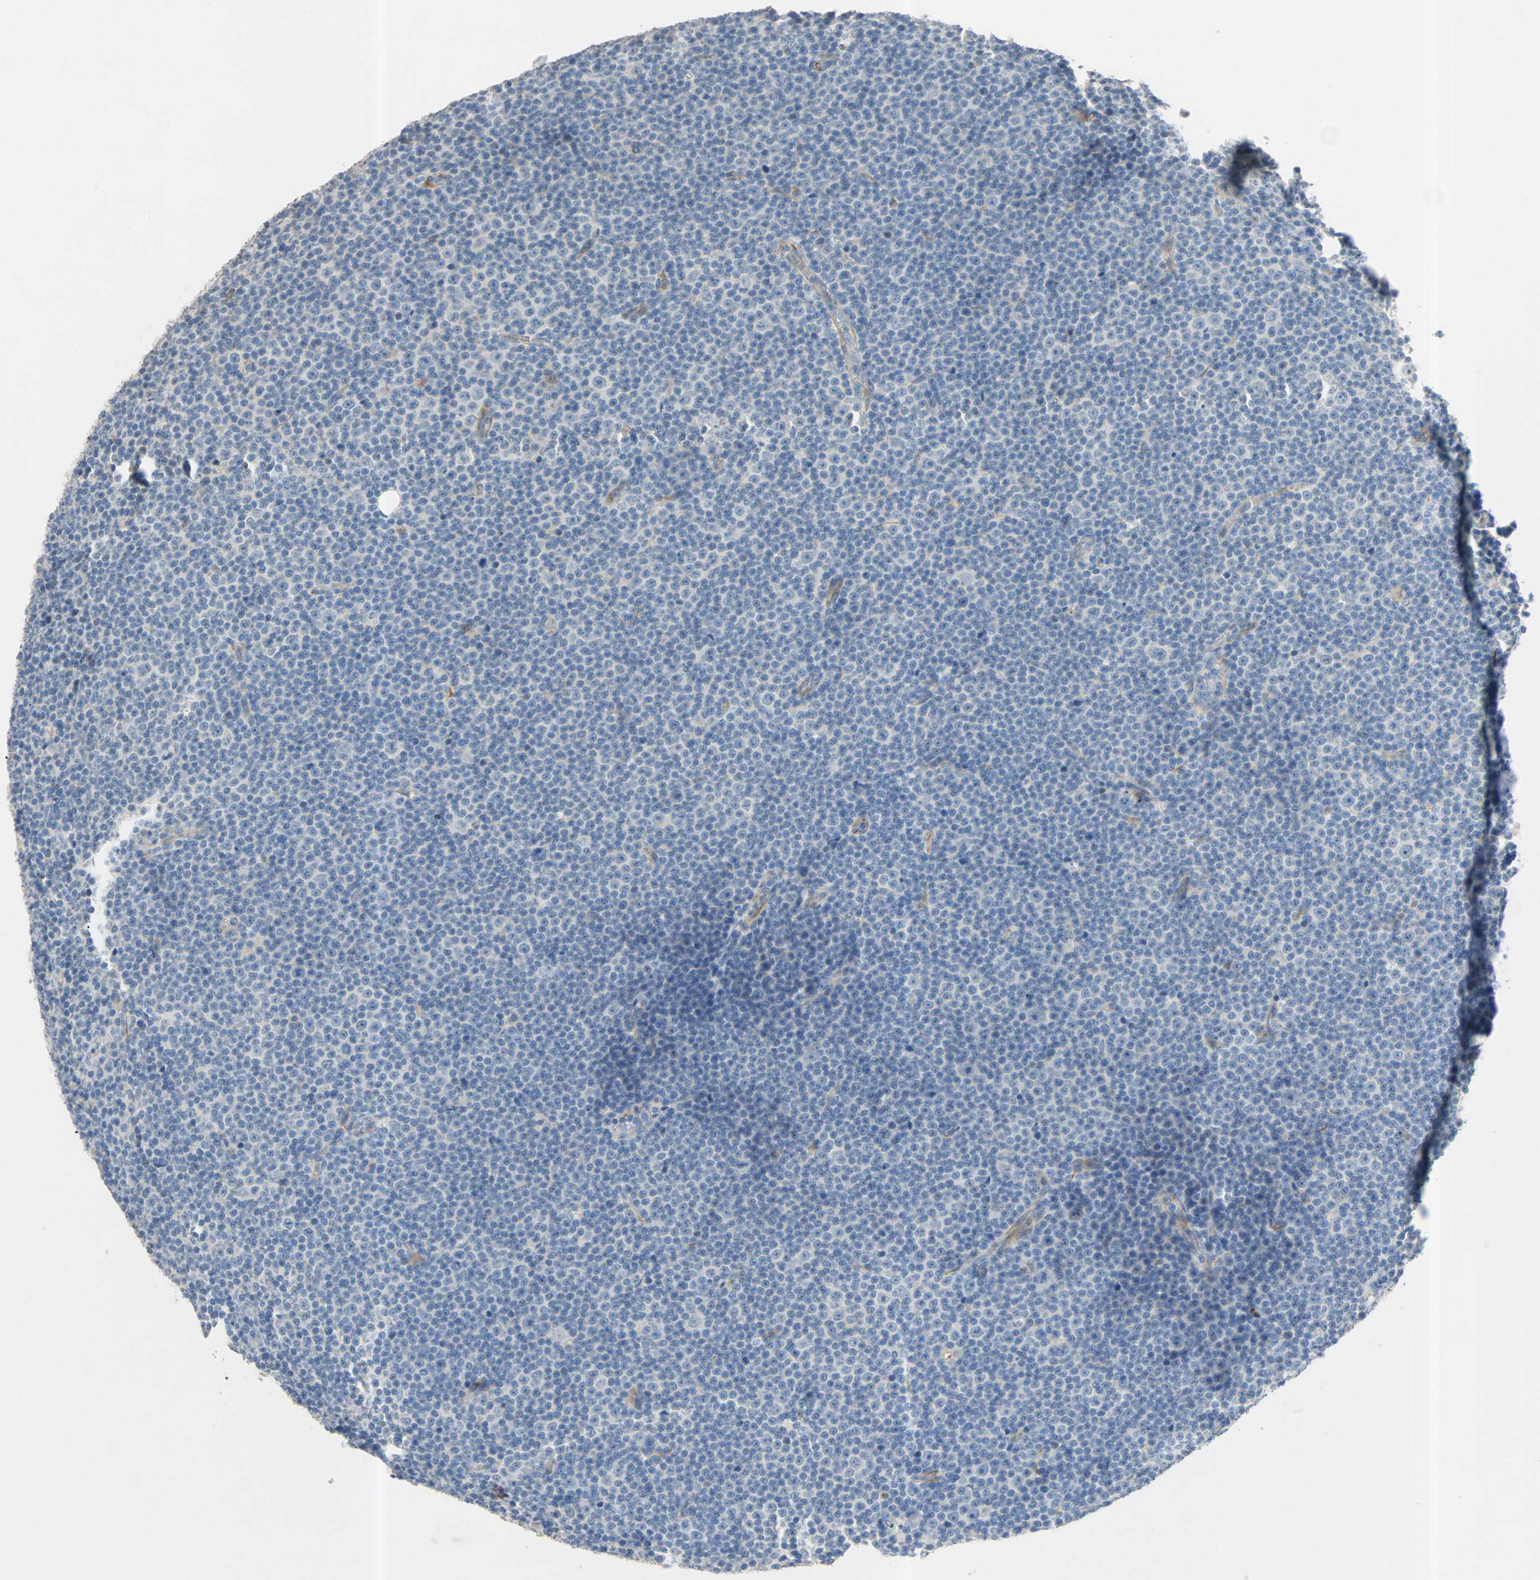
{"staining": {"intensity": "negative", "quantity": "none", "location": "none"}, "tissue": "lymphoma", "cell_type": "Tumor cells", "image_type": "cancer", "snomed": [{"axis": "morphology", "description": "Malignant lymphoma, non-Hodgkin's type, Low grade"}, {"axis": "topography", "description": "Lymph node"}], "caption": "Lymphoma stained for a protein using immunohistochemistry reveals no staining tumor cells.", "gene": "PCDHB2", "patient": {"sex": "female", "age": 67}}